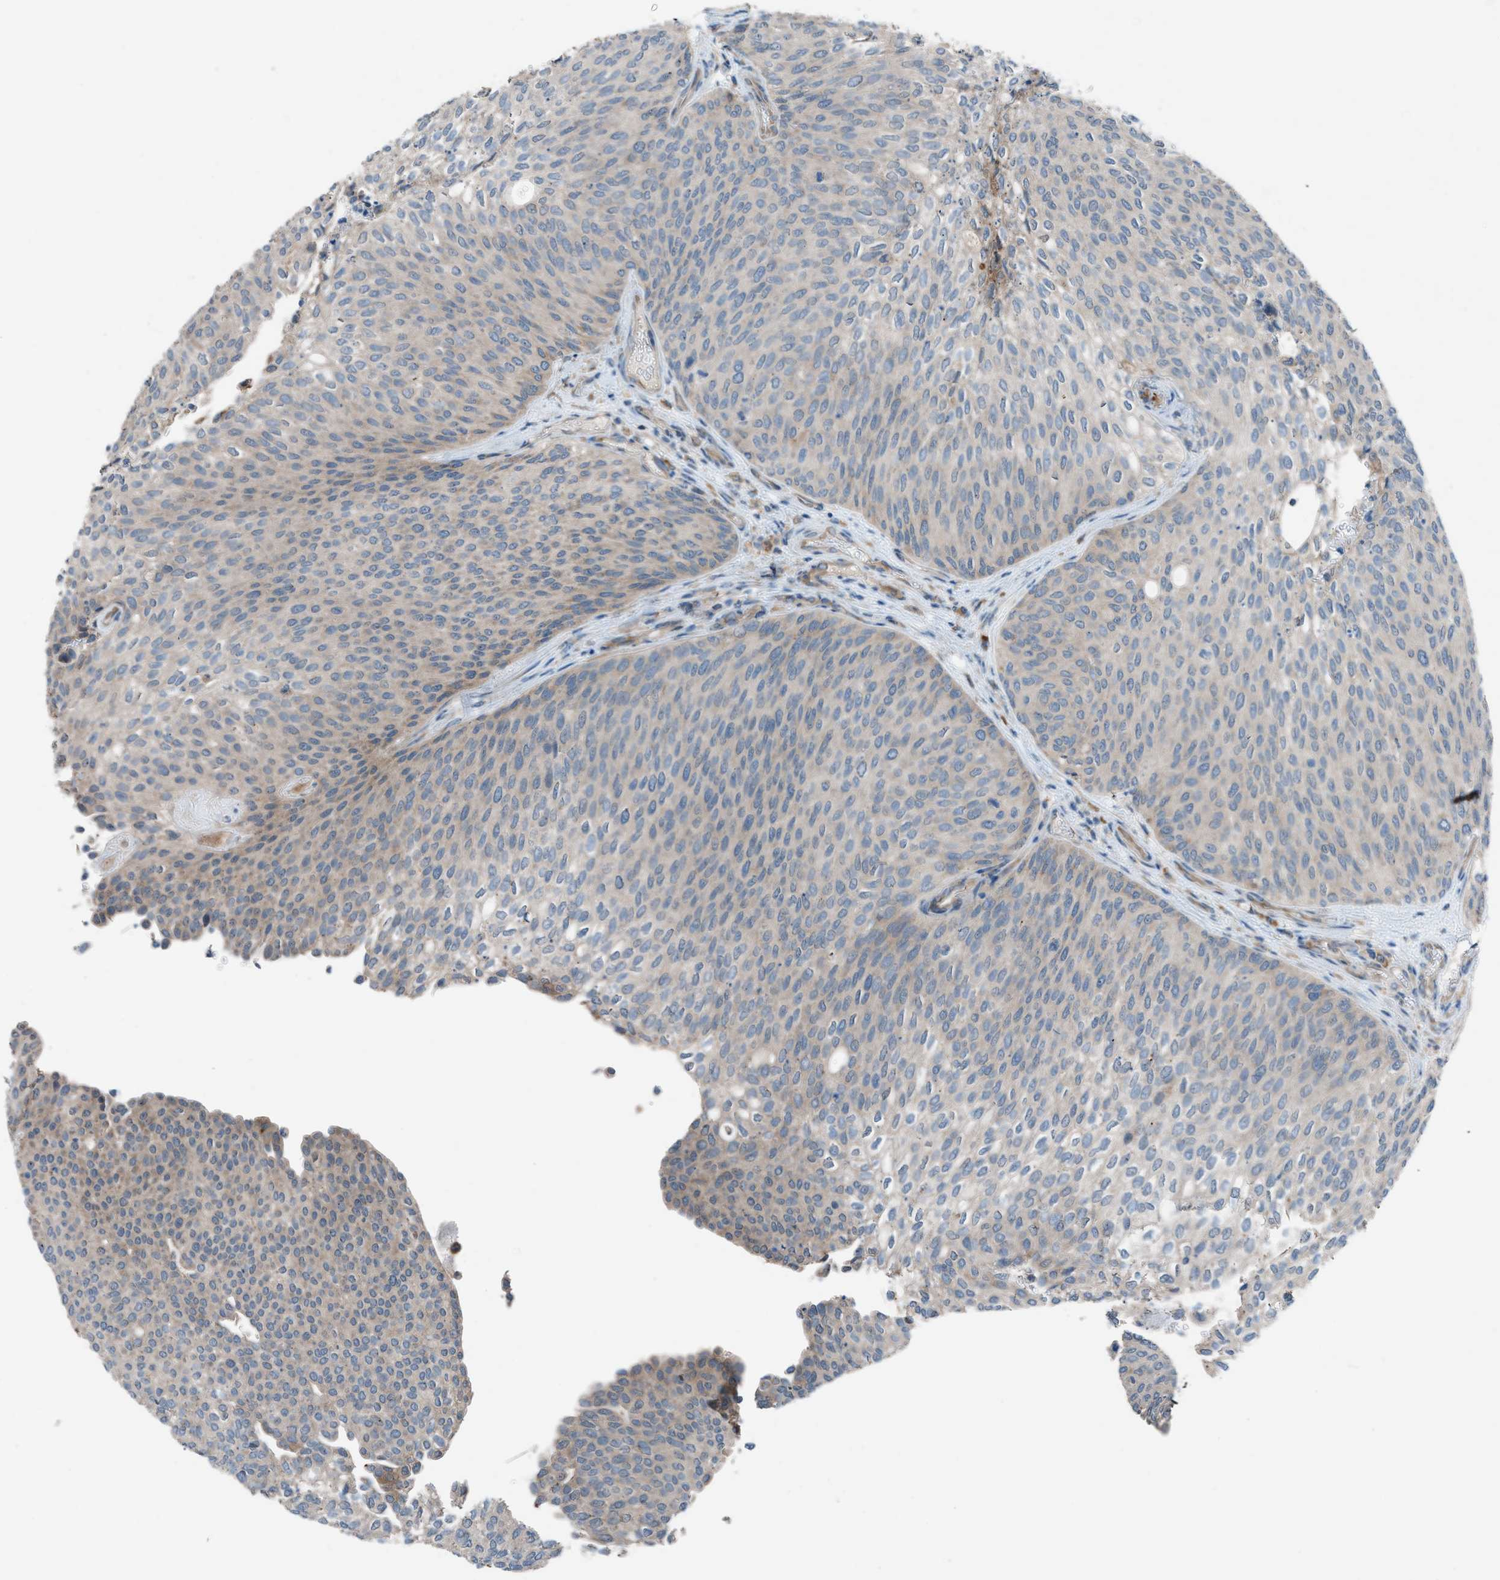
{"staining": {"intensity": "weak", "quantity": "<25%", "location": "cytoplasmic/membranous"}, "tissue": "urothelial cancer", "cell_type": "Tumor cells", "image_type": "cancer", "snomed": [{"axis": "morphology", "description": "Urothelial carcinoma, Low grade"}, {"axis": "topography", "description": "Urinary bladder"}], "caption": "Low-grade urothelial carcinoma stained for a protein using IHC reveals no staining tumor cells.", "gene": "HEG1", "patient": {"sex": "female", "age": 79}}